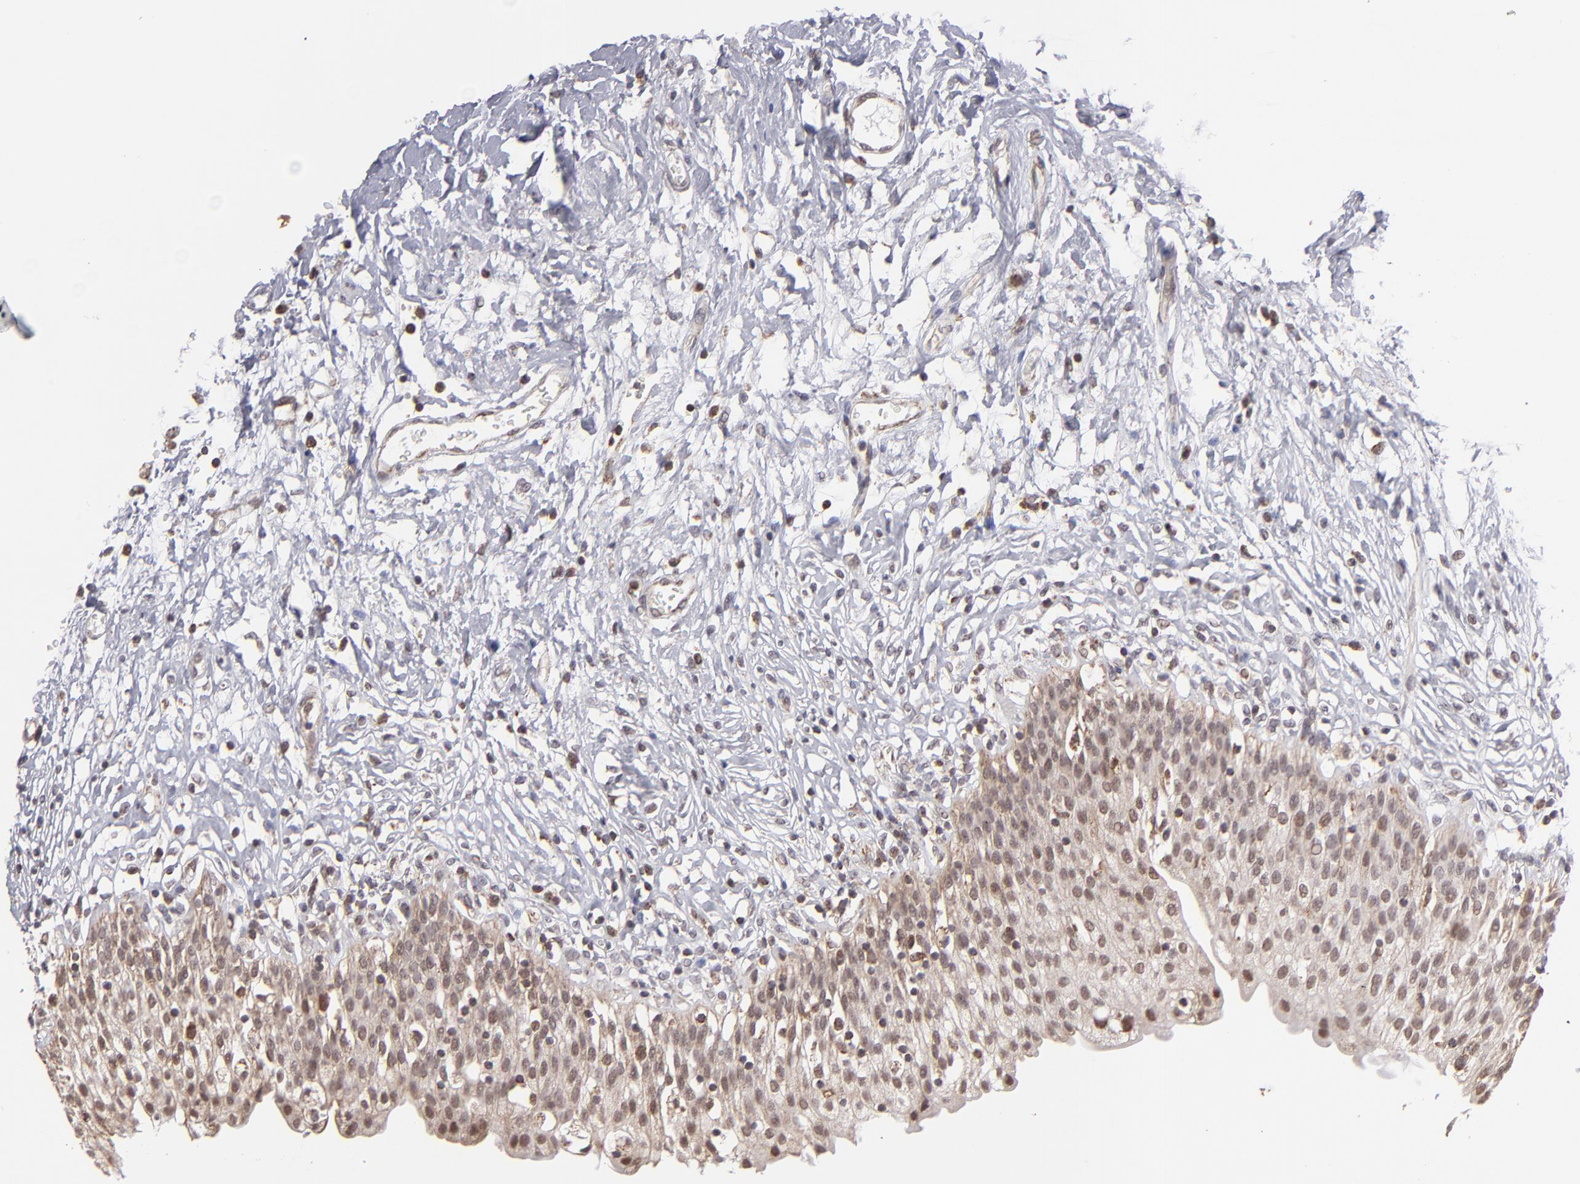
{"staining": {"intensity": "moderate", "quantity": ">75%", "location": "cytoplasmic/membranous,nuclear"}, "tissue": "urinary bladder", "cell_type": "Urothelial cells", "image_type": "normal", "snomed": [{"axis": "morphology", "description": "Normal tissue, NOS"}, {"axis": "topography", "description": "Urinary bladder"}], "caption": "This is a histology image of immunohistochemistry staining of normal urinary bladder, which shows moderate expression in the cytoplasmic/membranous,nuclear of urothelial cells.", "gene": "SLC15A1", "patient": {"sex": "female", "age": 80}}